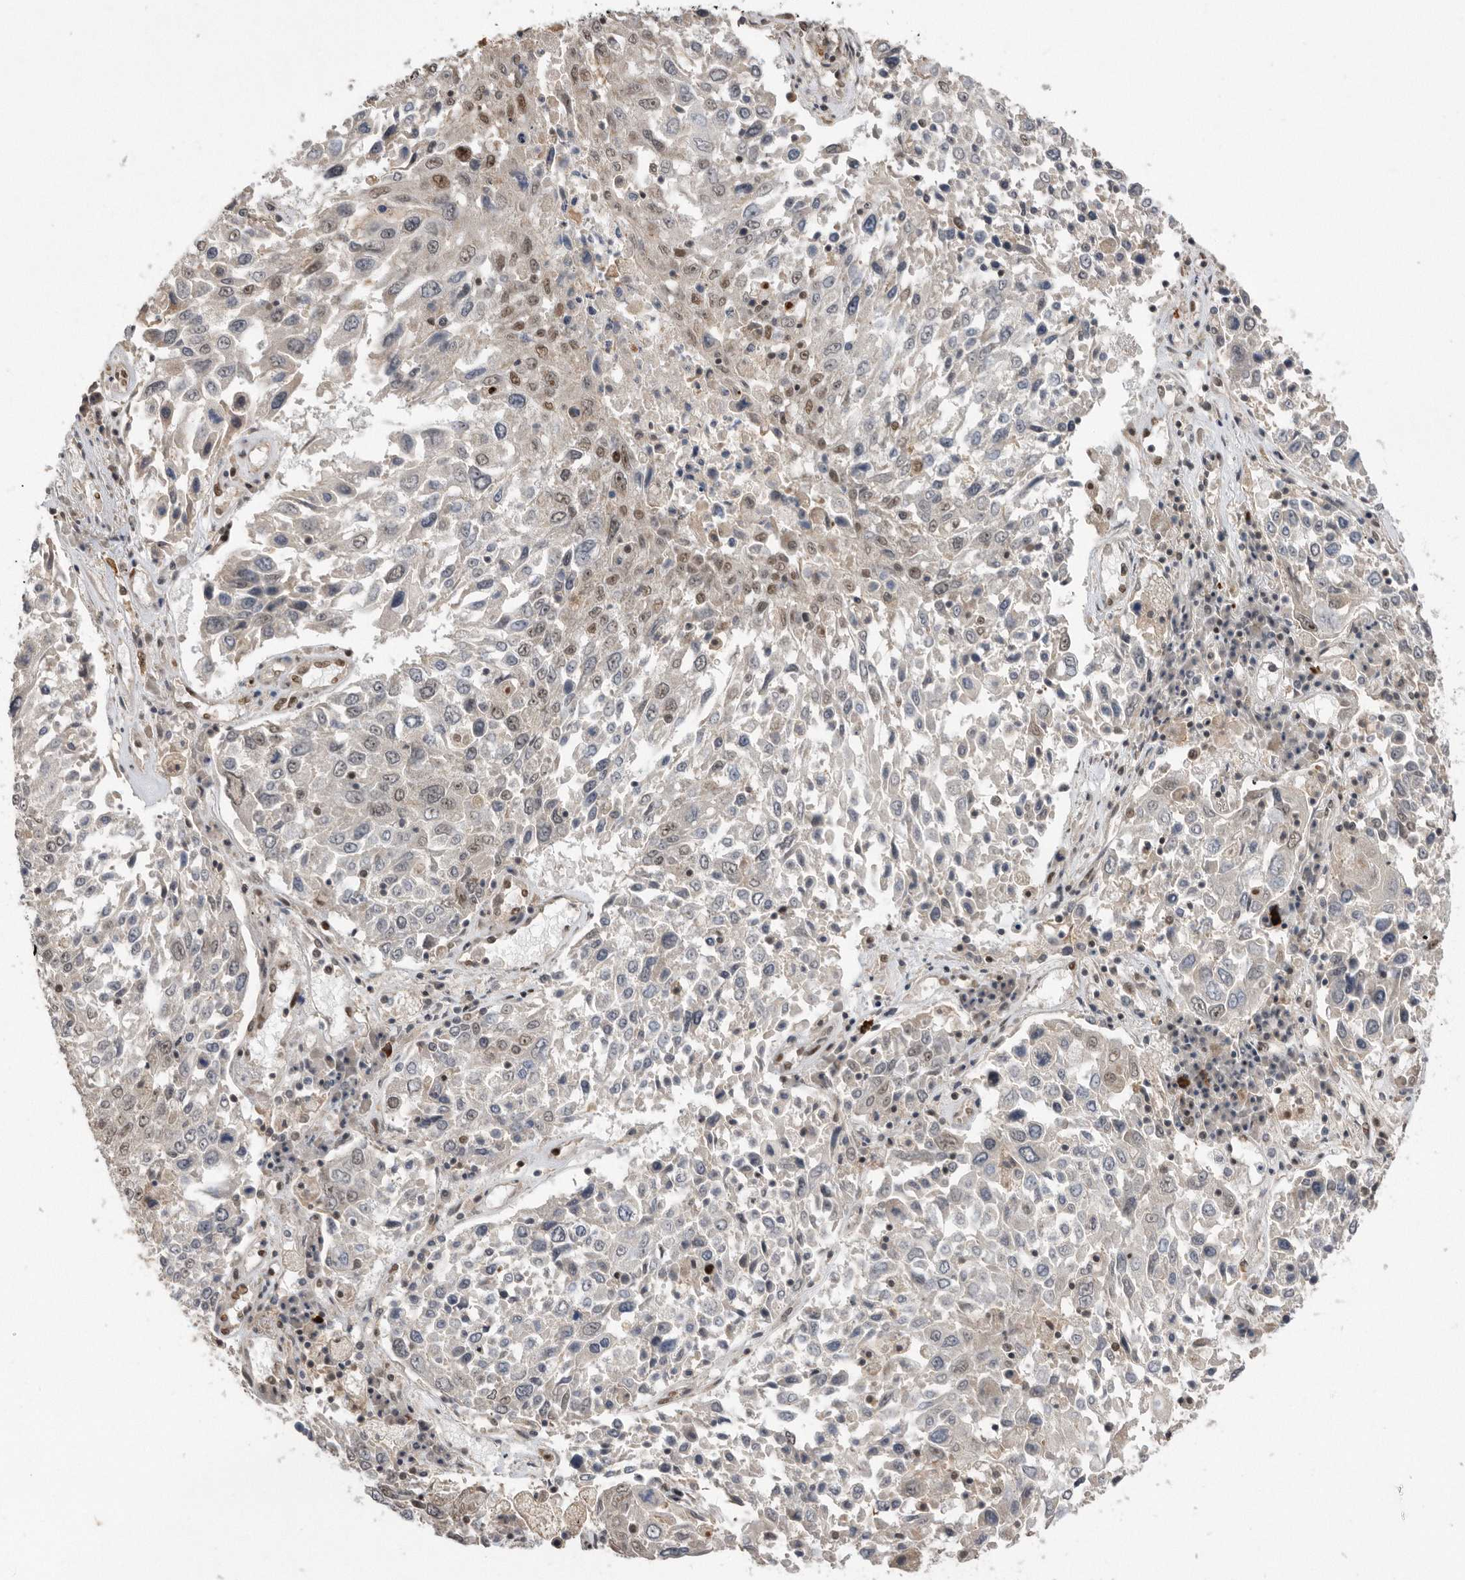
{"staining": {"intensity": "weak", "quantity": "<25%", "location": "nuclear"}, "tissue": "lung cancer", "cell_type": "Tumor cells", "image_type": "cancer", "snomed": [{"axis": "morphology", "description": "Squamous cell carcinoma, NOS"}, {"axis": "topography", "description": "Lung"}], "caption": "This is a micrograph of IHC staining of lung squamous cell carcinoma, which shows no expression in tumor cells.", "gene": "TDRD3", "patient": {"sex": "male", "age": 65}}